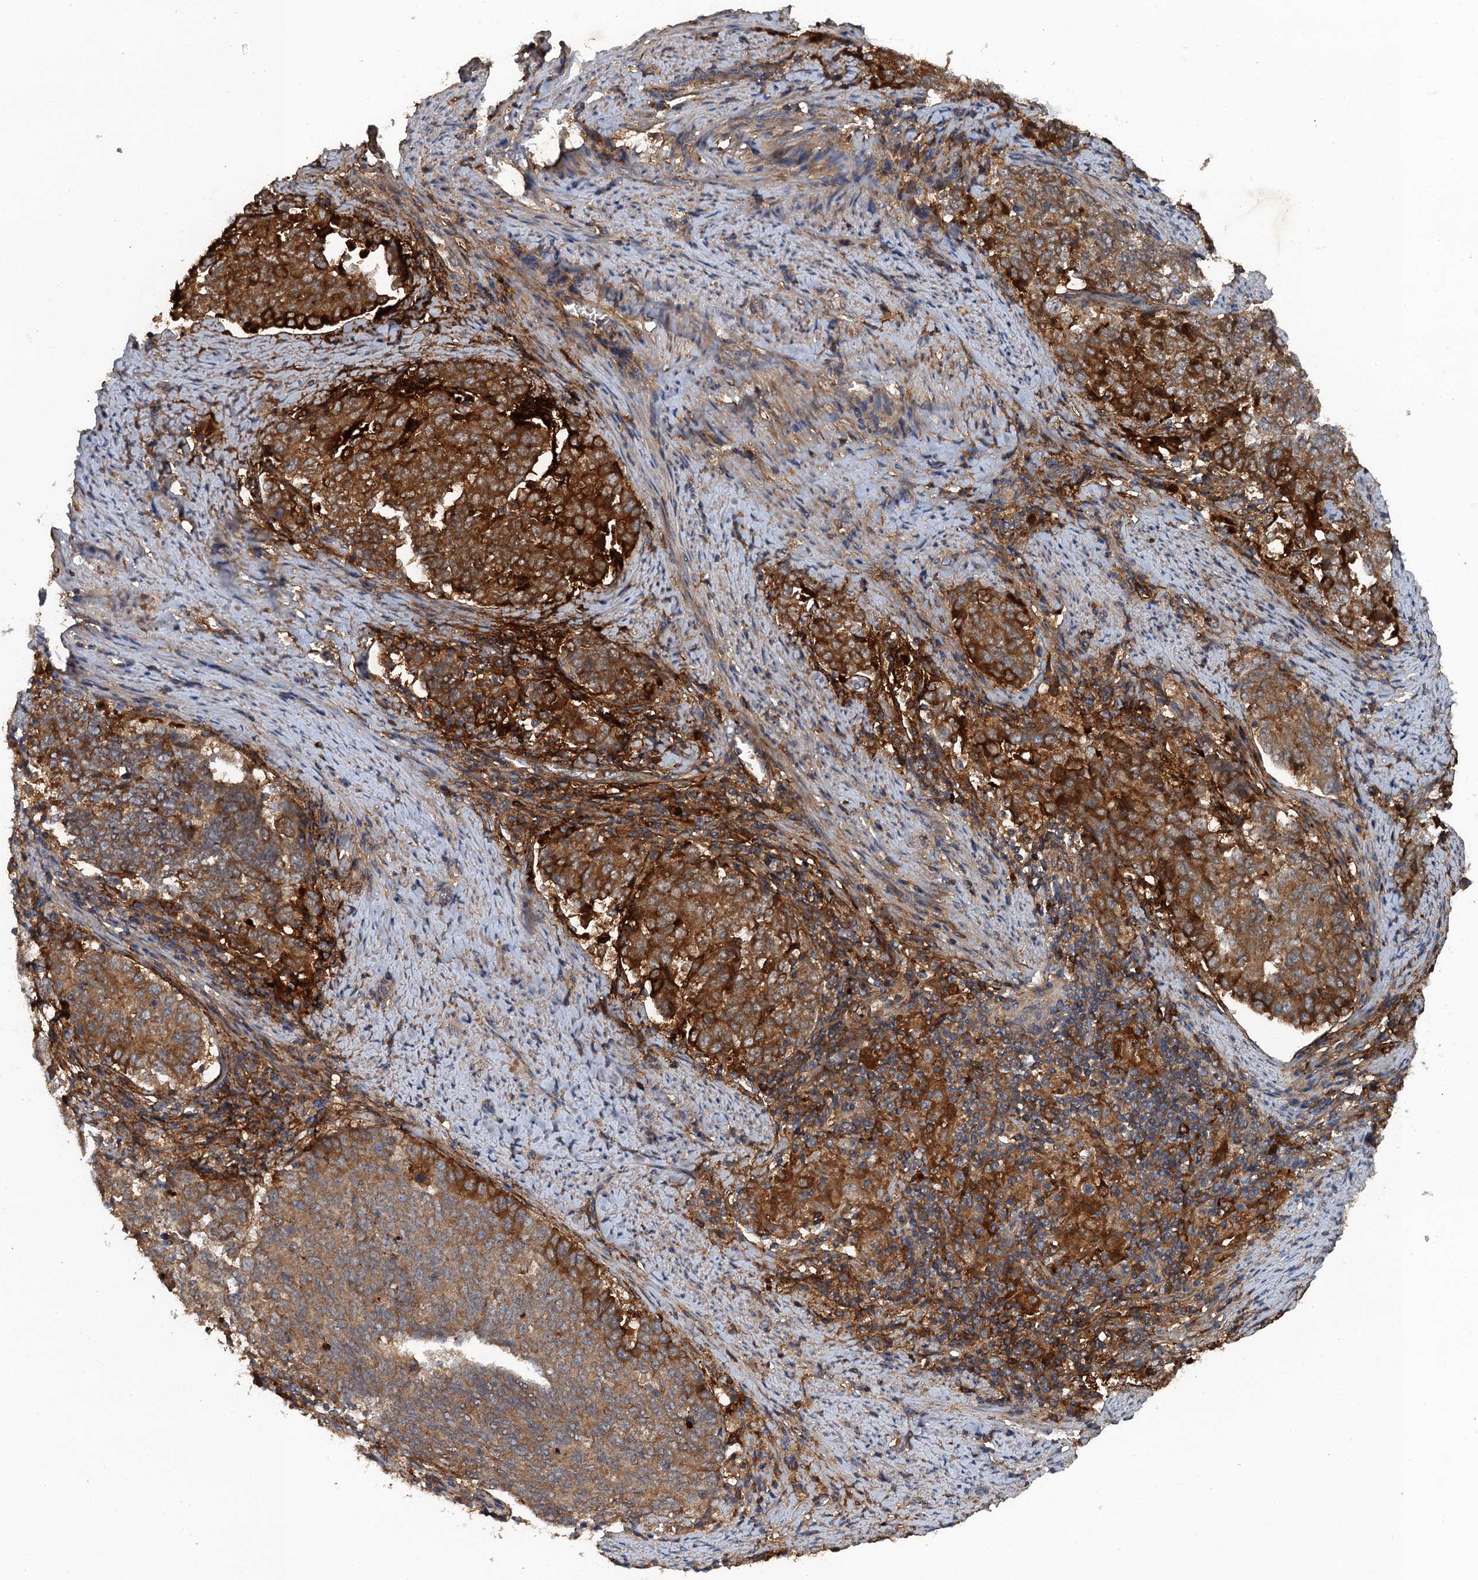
{"staining": {"intensity": "moderate", "quantity": ">75%", "location": "cytoplasmic/membranous"}, "tissue": "endometrial cancer", "cell_type": "Tumor cells", "image_type": "cancer", "snomed": [{"axis": "morphology", "description": "Adenocarcinoma, NOS"}, {"axis": "topography", "description": "Endometrium"}], "caption": "Moderate cytoplasmic/membranous positivity for a protein is present in about >75% of tumor cells of adenocarcinoma (endometrial) using immunohistochemistry (IHC).", "gene": "HAPLN3", "patient": {"sex": "female", "age": 80}}